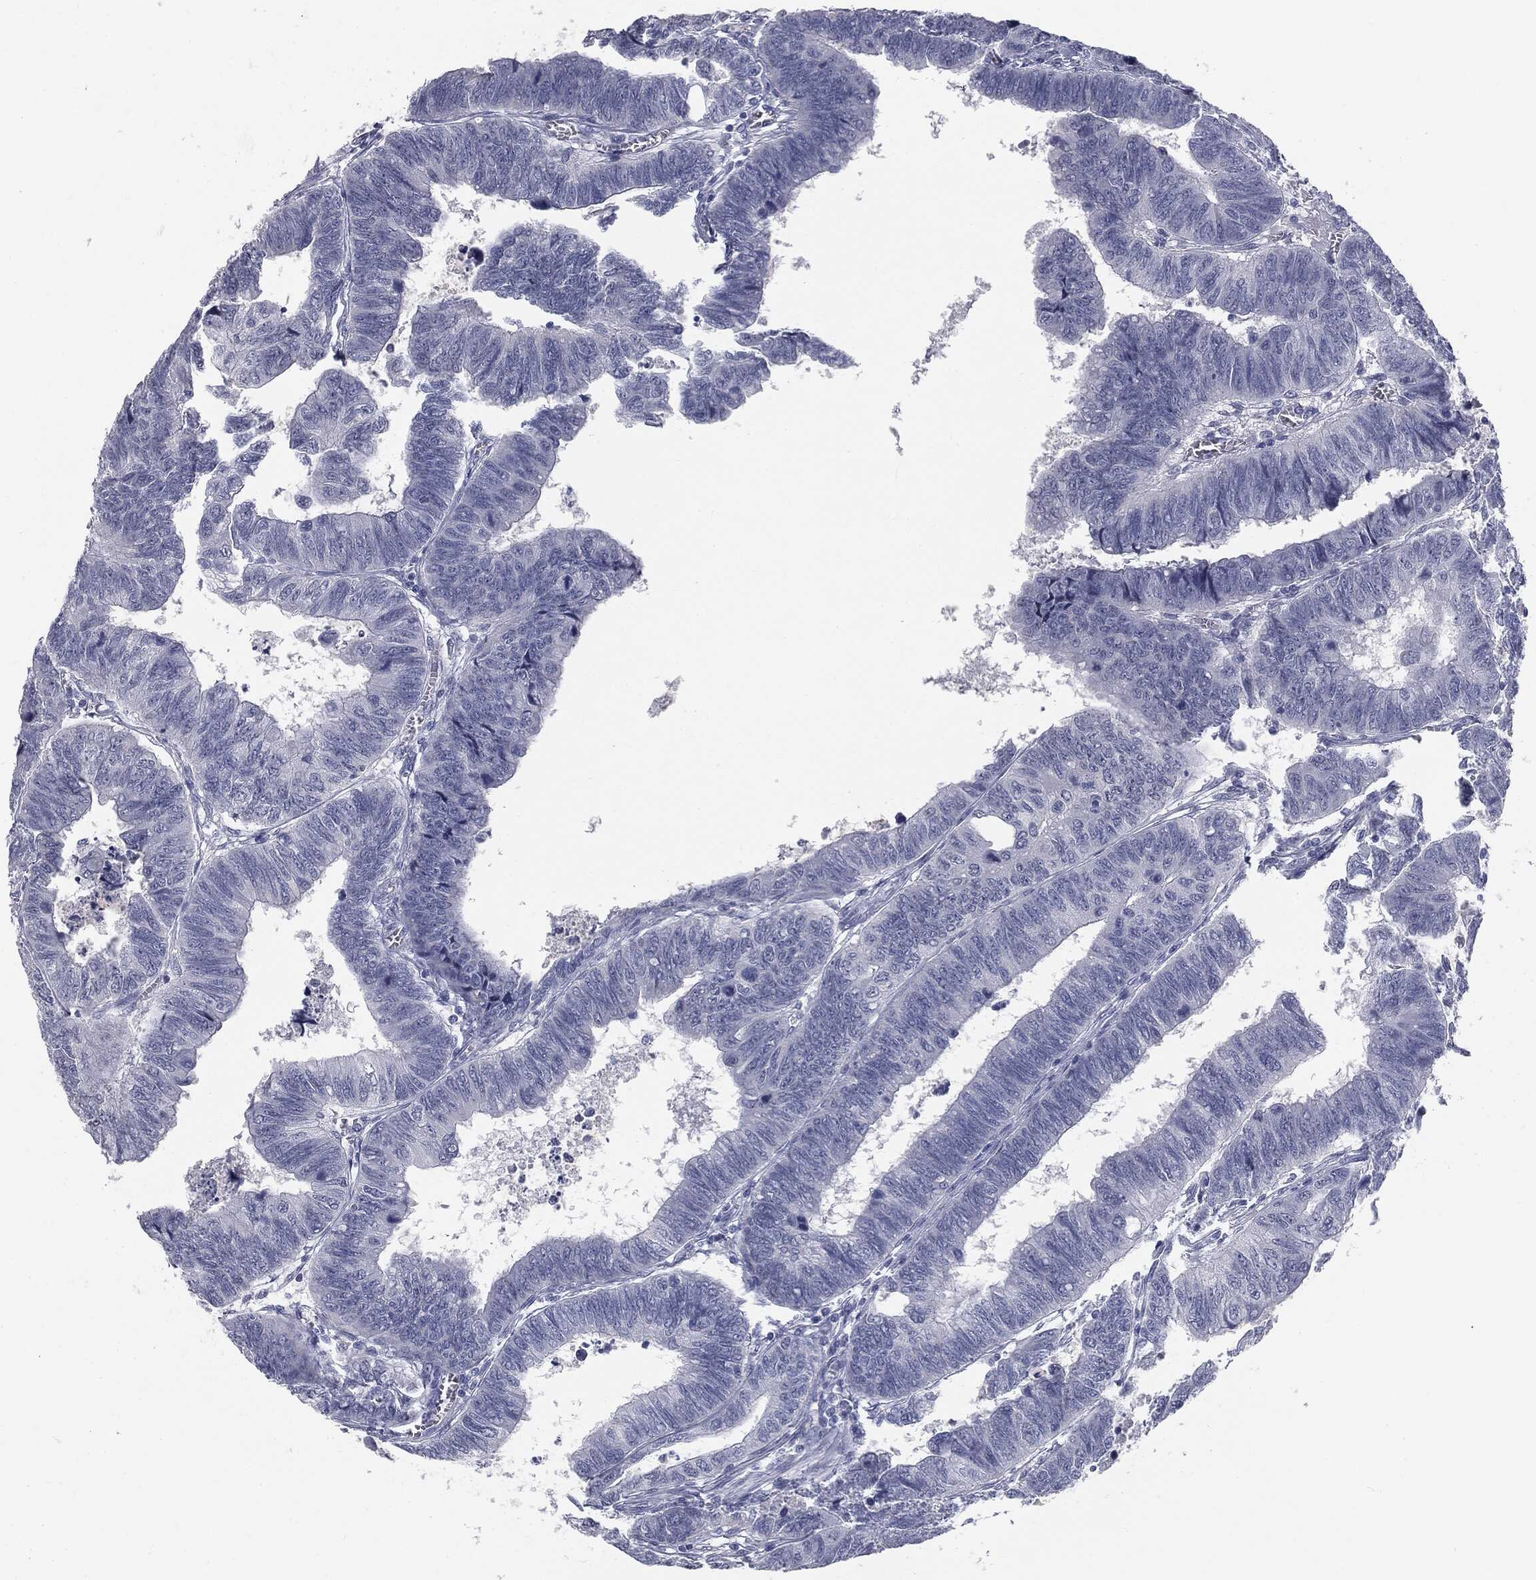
{"staining": {"intensity": "negative", "quantity": "none", "location": "none"}, "tissue": "colorectal cancer", "cell_type": "Tumor cells", "image_type": "cancer", "snomed": [{"axis": "morphology", "description": "Adenocarcinoma, NOS"}, {"axis": "topography", "description": "Colon"}], "caption": "Immunohistochemistry micrograph of neoplastic tissue: colorectal cancer stained with DAB exhibits no significant protein positivity in tumor cells.", "gene": "MUC5AC", "patient": {"sex": "male", "age": 62}}